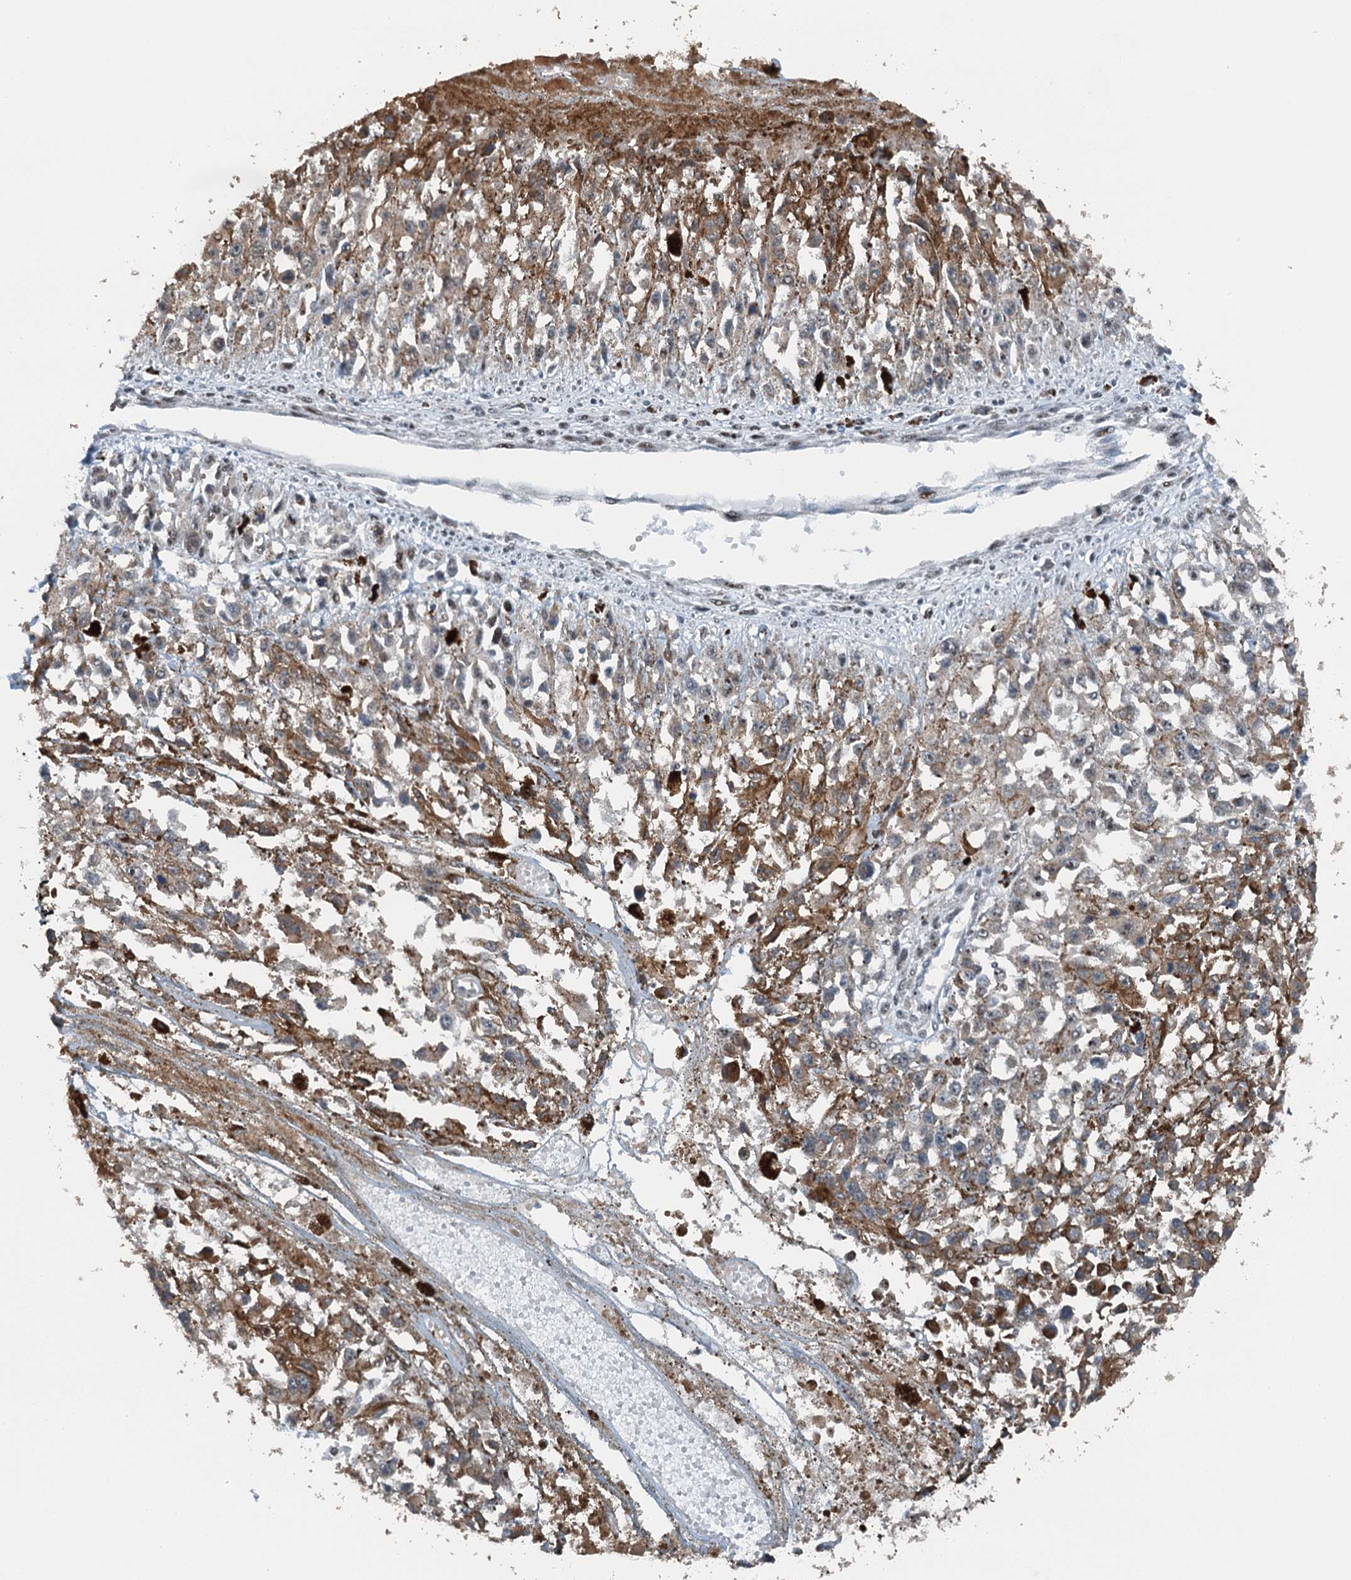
{"staining": {"intensity": "weak", "quantity": "25%-75%", "location": "cytoplasmic/membranous"}, "tissue": "melanoma", "cell_type": "Tumor cells", "image_type": "cancer", "snomed": [{"axis": "morphology", "description": "Malignant melanoma, Metastatic site"}, {"axis": "topography", "description": "Lymph node"}], "caption": "An IHC histopathology image of tumor tissue is shown. Protein staining in brown highlights weak cytoplasmic/membranous positivity in malignant melanoma (metastatic site) within tumor cells.", "gene": "BMERB1", "patient": {"sex": "male", "age": 59}}